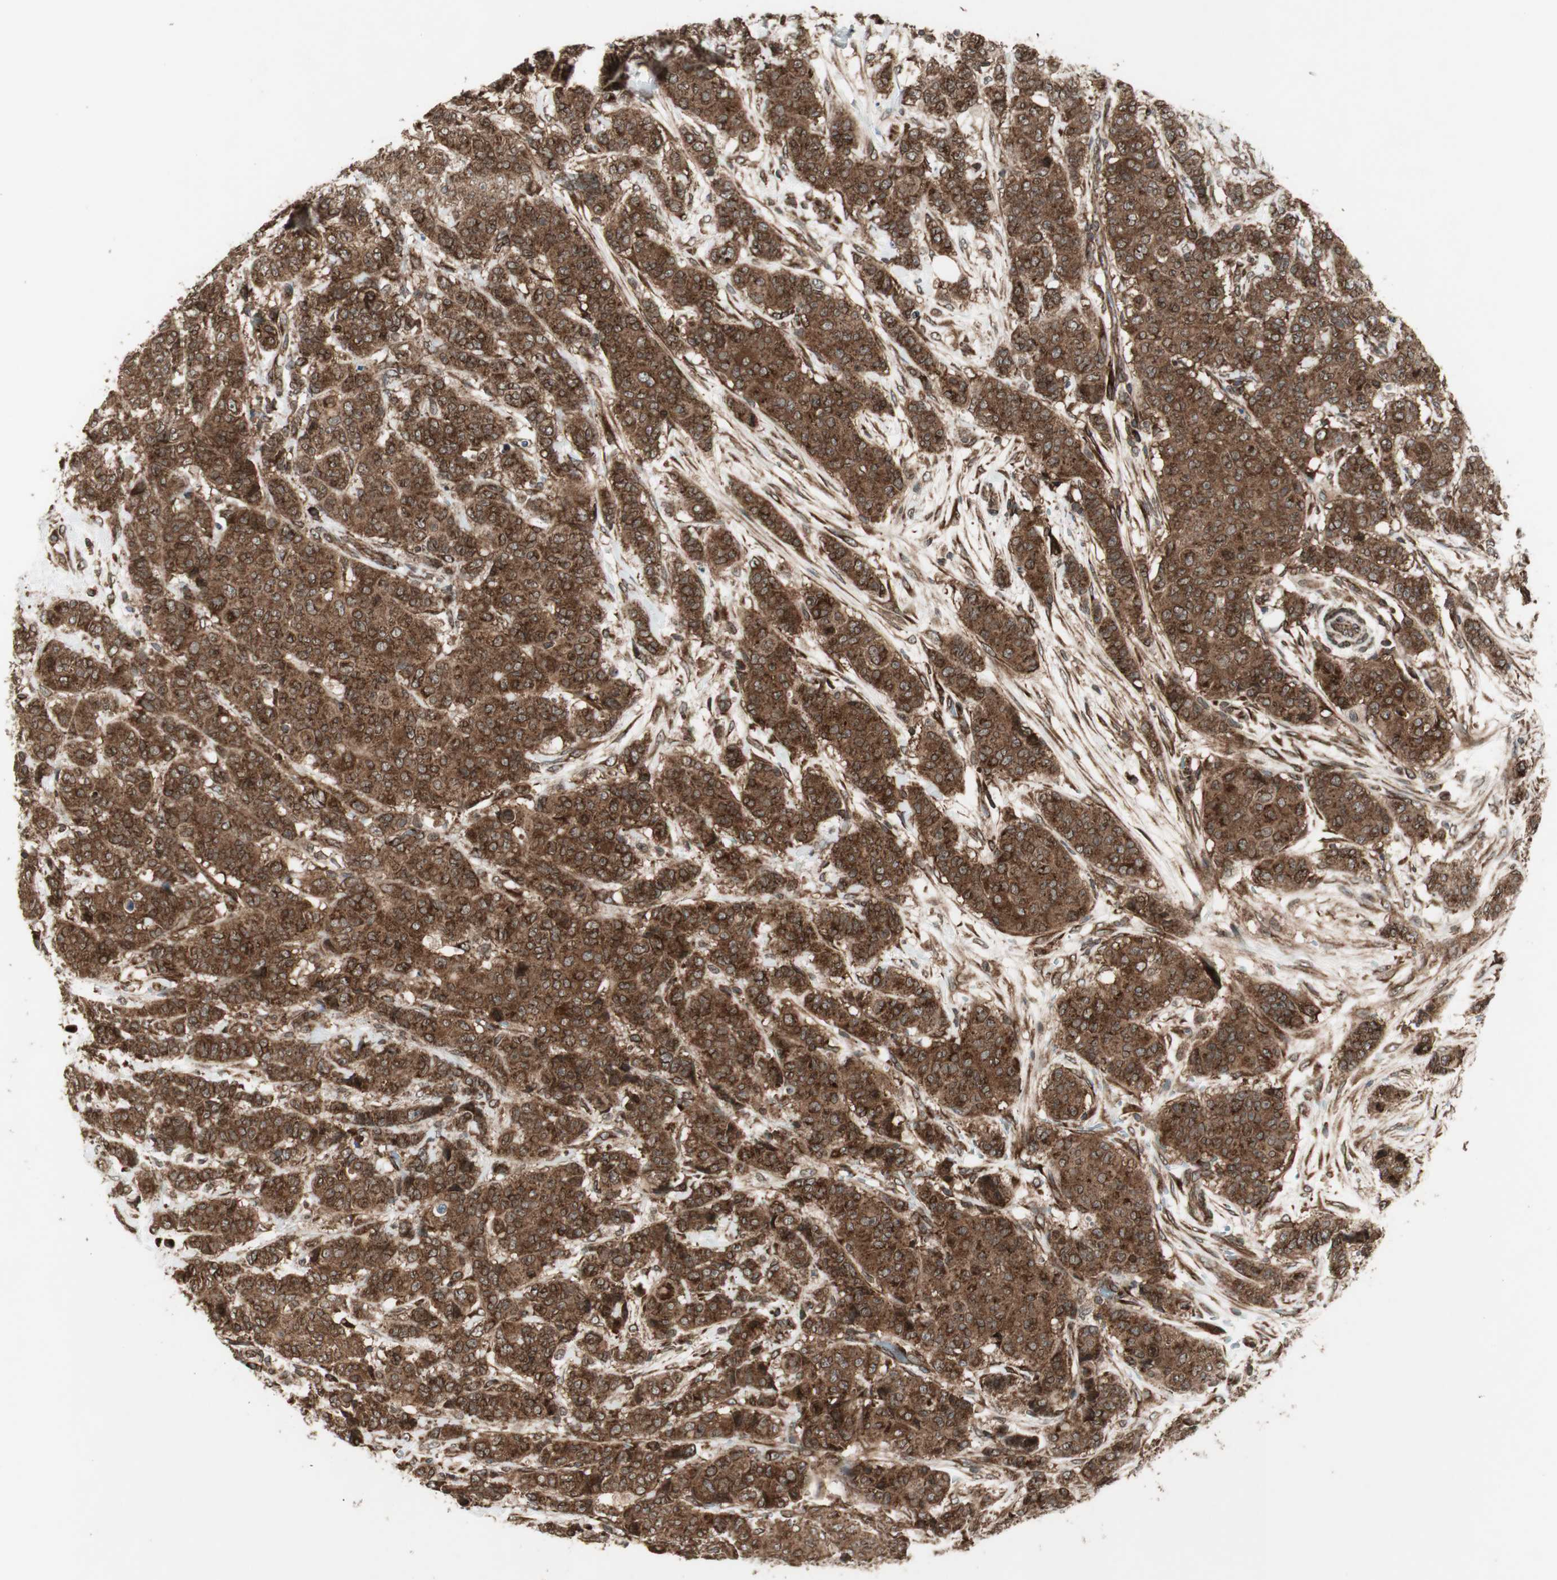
{"staining": {"intensity": "strong", "quantity": ">75%", "location": "cytoplasmic/membranous,nuclear"}, "tissue": "breast cancer", "cell_type": "Tumor cells", "image_type": "cancer", "snomed": [{"axis": "morphology", "description": "Duct carcinoma"}, {"axis": "topography", "description": "Breast"}], "caption": "Immunohistochemistry (IHC) of human breast cancer demonstrates high levels of strong cytoplasmic/membranous and nuclear positivity in about >75% of tumor cells. (DAB IHC with brightfield microscopy, high magnification).", "gene": "NUP62", "patient": {"sex": "female", "age": 40}}